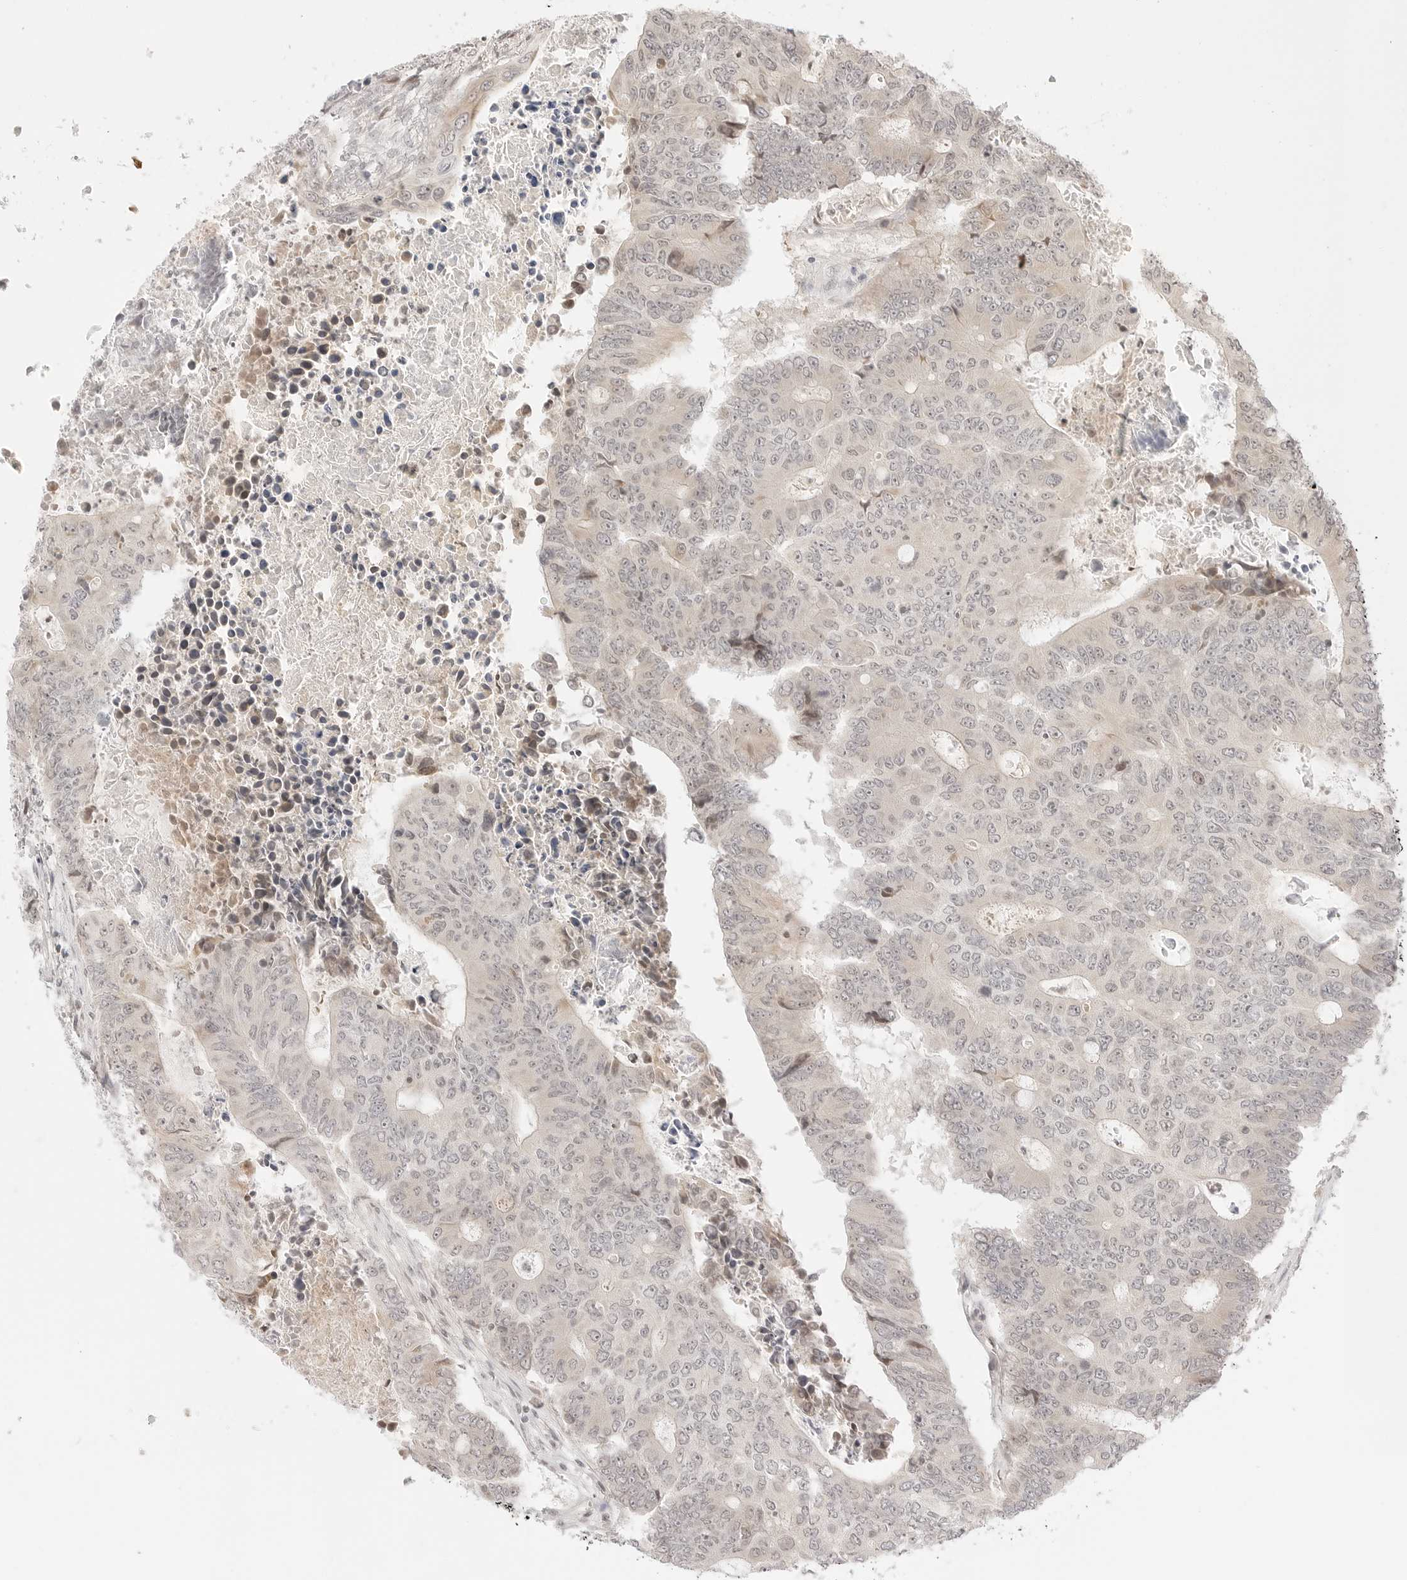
{"staining": {"intensity": "negative", "quantity": "none", "location": "none"}, "tissue": "colorectal cancer", "cell_type": "Tumor cells", "image_type": "cancer", "snomed": [{"axis": "morphology", "description": "Adenocarcinoma, NOS"}, {"axis": "topography", "description": "Colon"}], "caption": "This histopathology image is of adenocarcinoma (colorectal) stained with IHC to label a protein in brown with the nuclei are counter-stained blue. There is no positivity in tumor cells.", "gene": "RPS6KL1", "patient": {"sex": "male", "age": 87}}